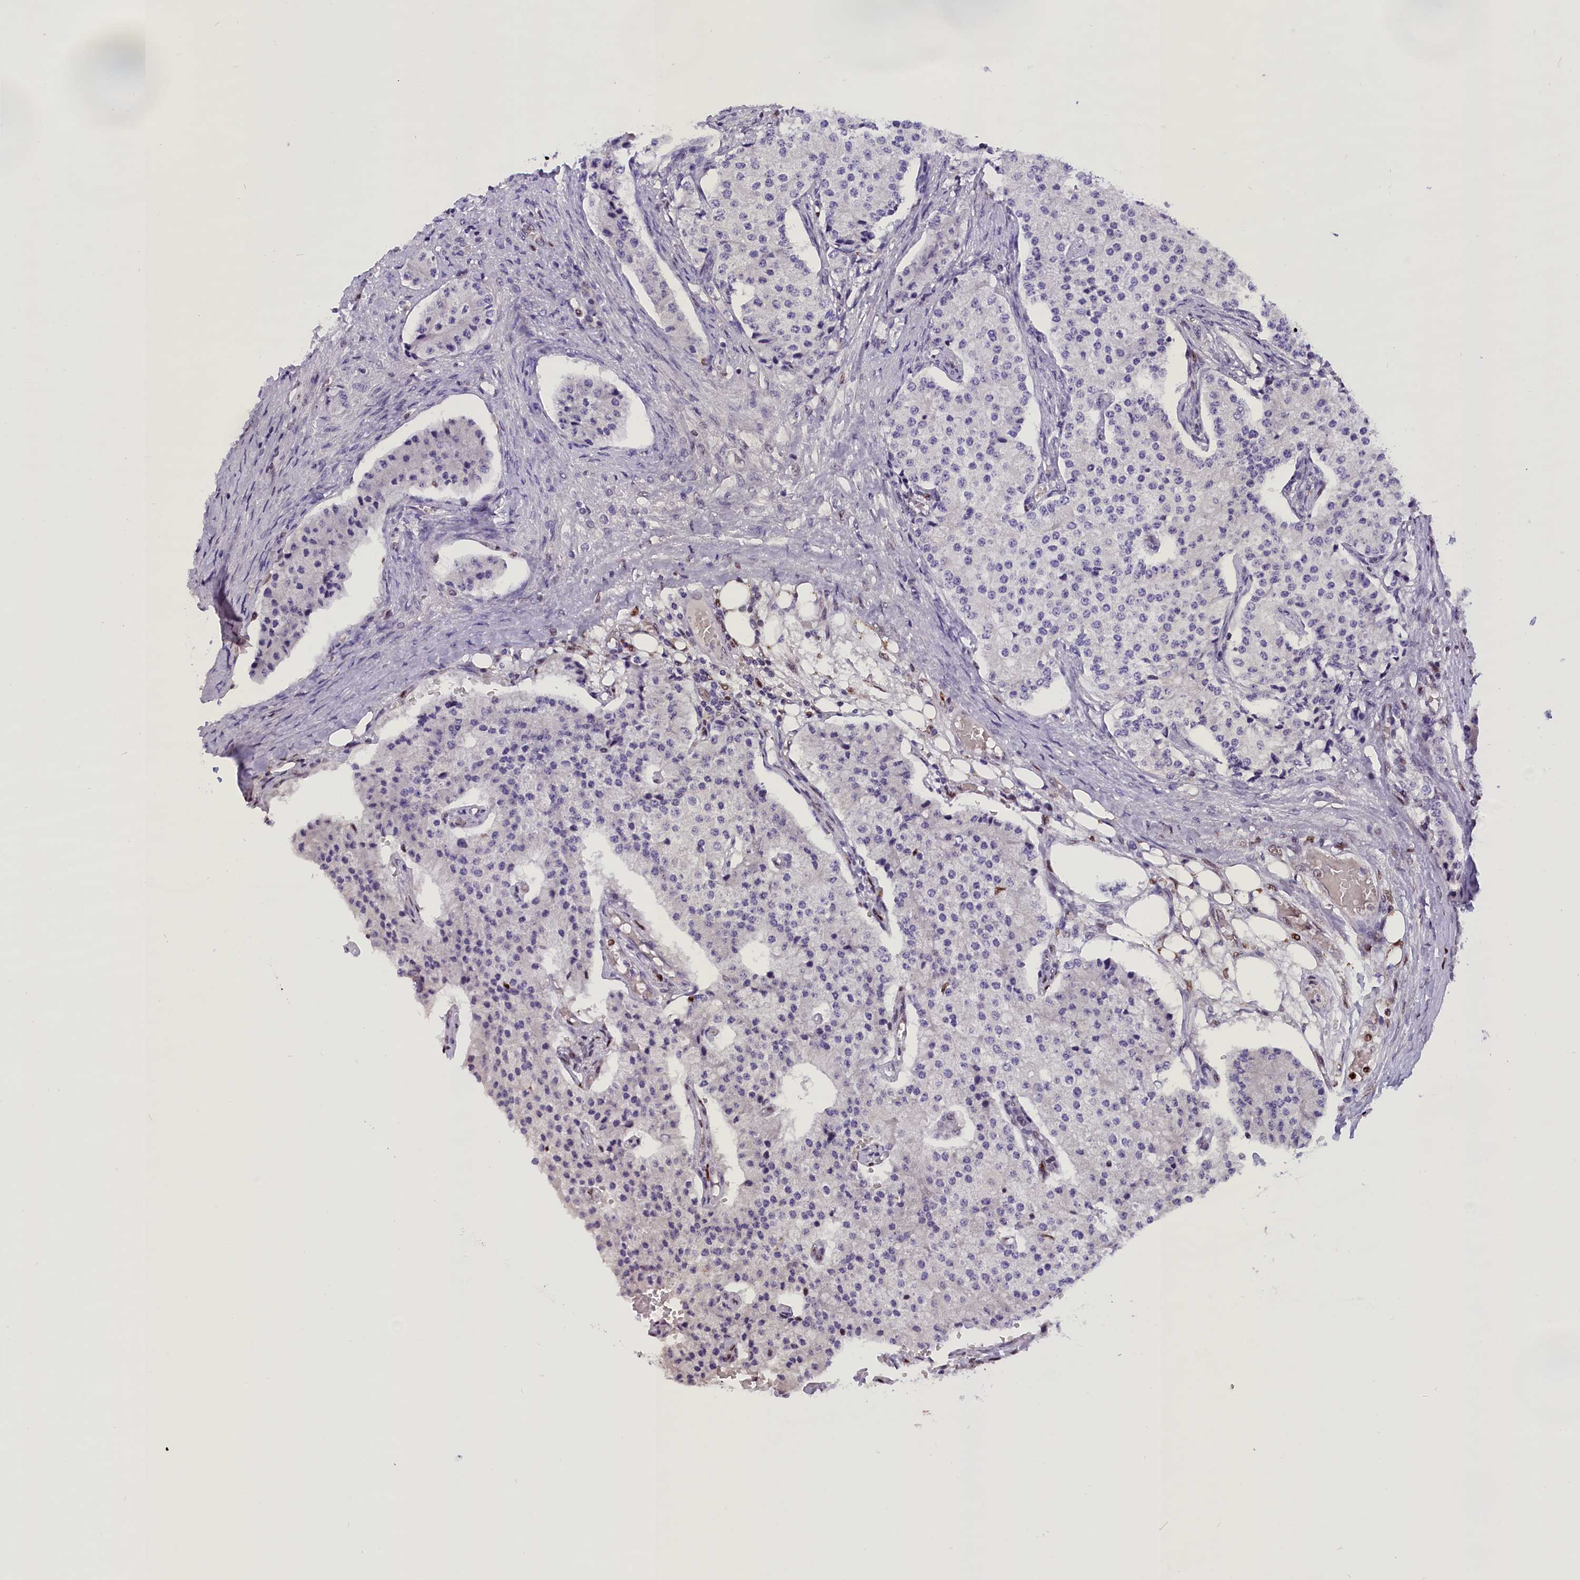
{"staining": {"intensity": "negative", "quantity": "none", "location": "none"}, "tissue": "carcinoid", "cell_type": "Tumor cells", "image_type": "cancer", "snomed": [{"axis": "morphology", "description": "Carcinoid, malignant, NOS"}, {"axis": "topography", "description": "Colon"}], "caption": "DAB (3,3'-diaminobenzidine) immunohistochemical staining of carcinoid (malignant) demonstrates no significant staining in tumor cells.", "gene": "BTBD9", "patient": {"sex": "female", "age": 52}}